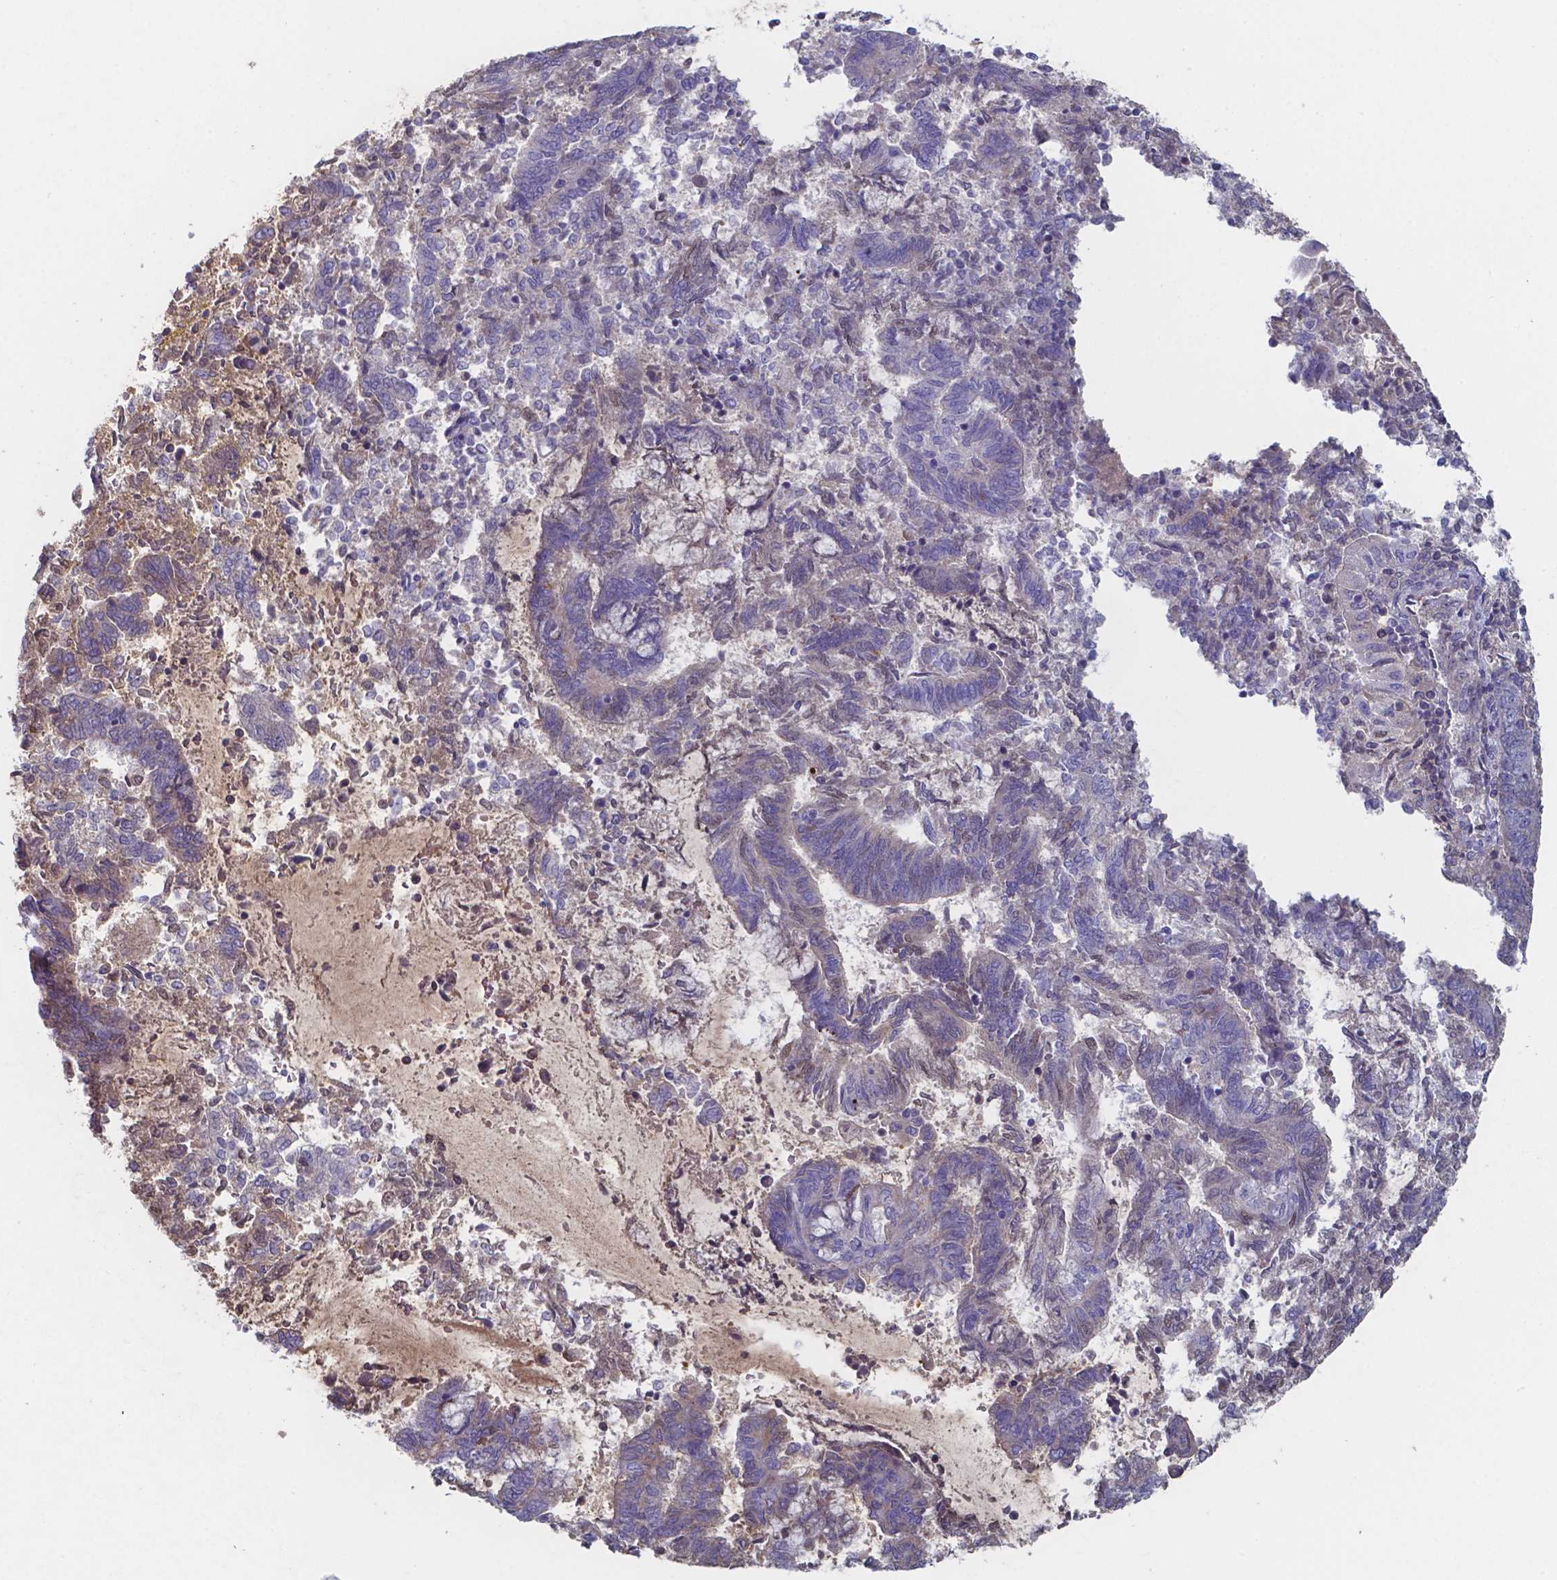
{"staining": {"intensity": "negative", "quantity": "none", "location": "none"}, "tissue": "endometrial cancer", "cell_type": "Tumor cells", "image_type": "cancer", "snomed": [{"axis": "morphology", "description": "Adenocarcinoma, NOS"}, {"axis": "topography", "description": "Endometrium"}], "caption": "IHC micrograph of neoplastic tissue: human endometrial cancer stained with DAB (3,3'-diaminobenzidine) exhibits no significant protein positivity in tumor cells. (Stains: DAB IHC with hematoxylin counter stain, Microscopy: brightfield microscopy at high magnification).", "gene": "BTBD17", "patient": {"sex": "female", "age": 65}}